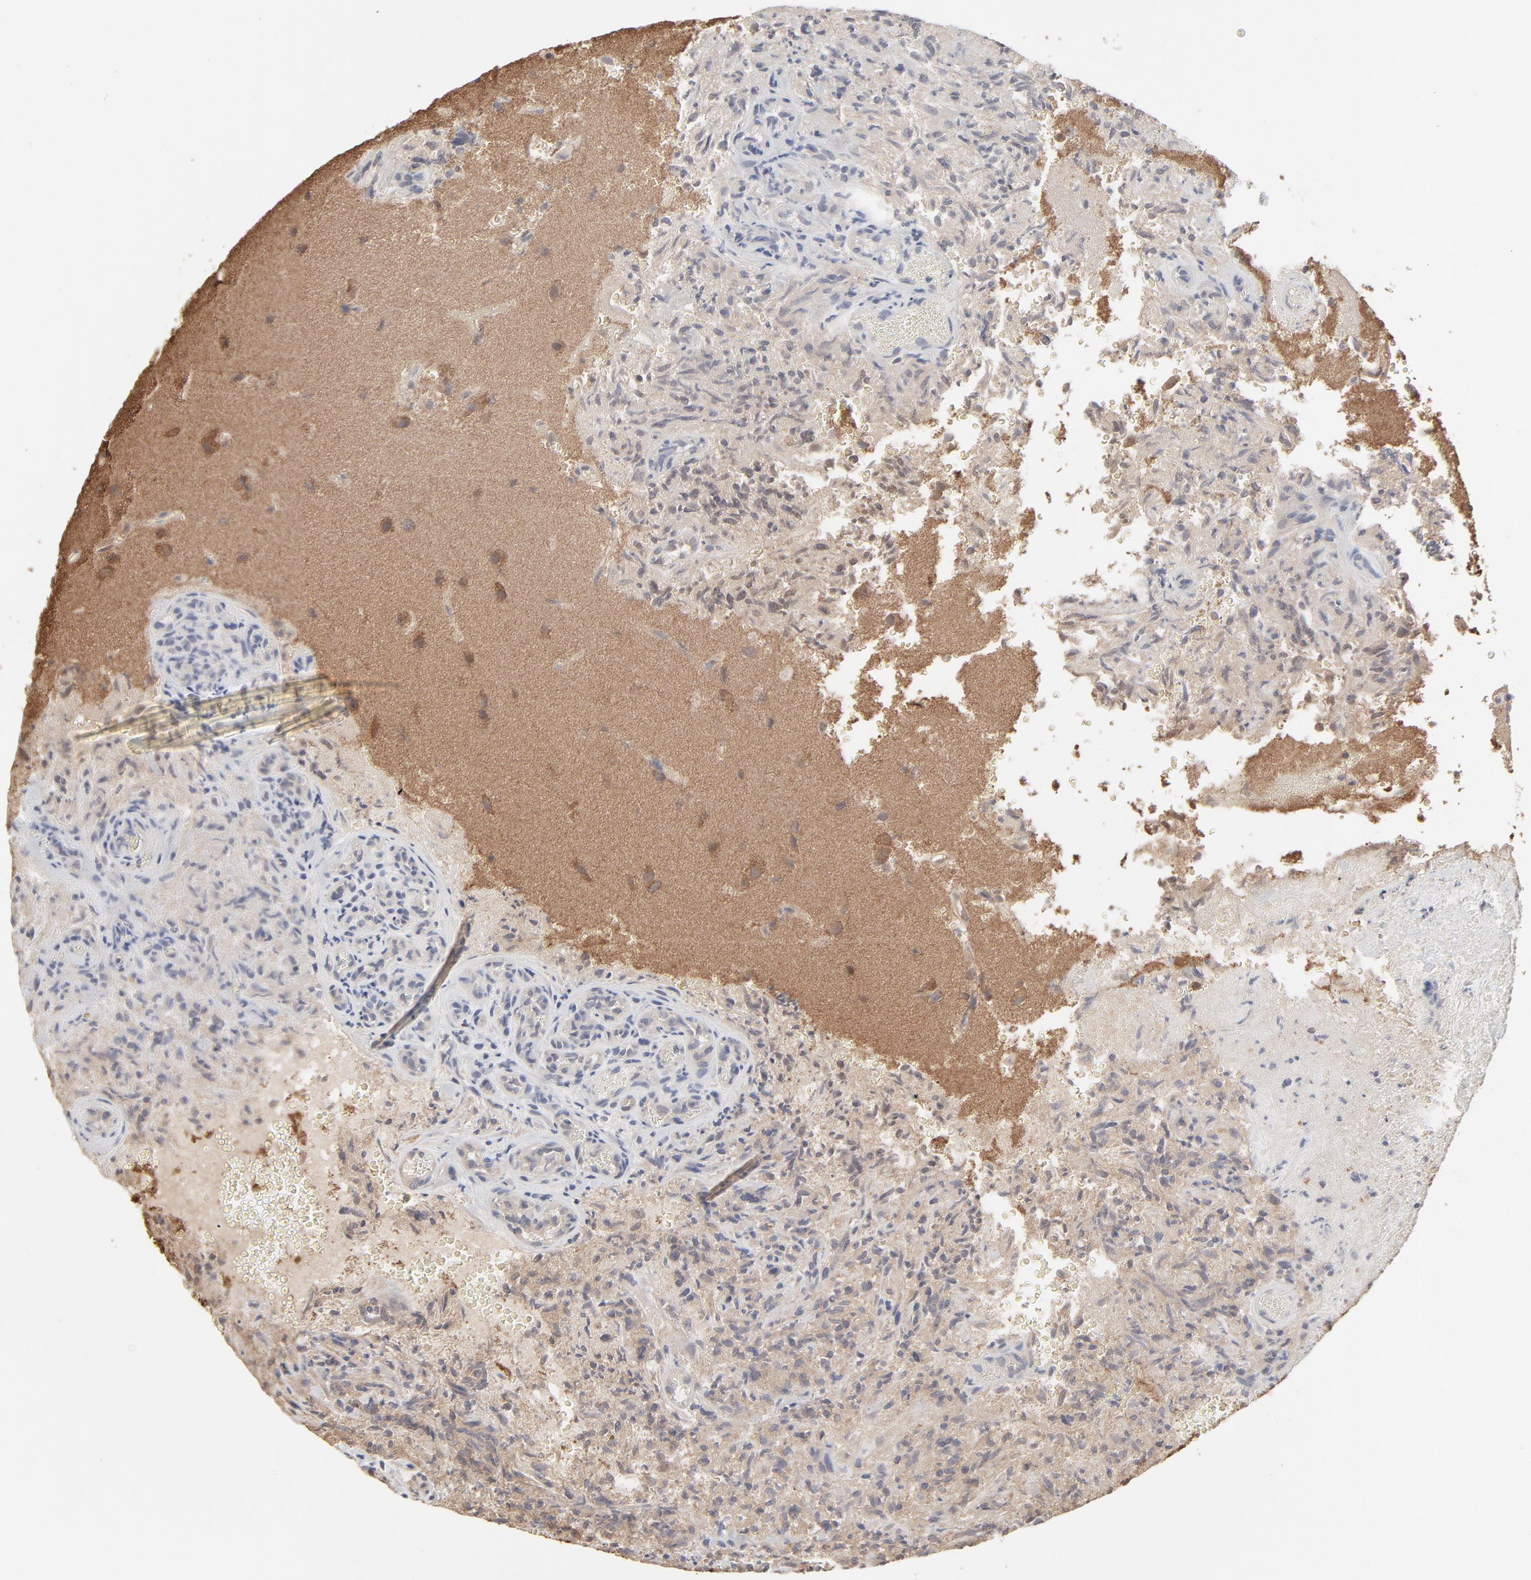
{"staining": {"intensity": "moderate", "quantity": ">75%", "location": "cytoplasmic/membranous"}, "tissue": "glioma", "cell_type": "Tumor cells", "image_type": "cancer", "snomed": [{"axis": "morphology", "description": "Normal tissue, NOS"}, {"axis": "morphology", "description": "Glioma, malignant, High grade"}, {"axis": "topography", "description": "Cerebral cortex"}], "caption": "High-power microscopy captured an immunohistochemistry micrograph of glioma, revealing moderate cytoplasmic/membranous staining in about >75% of tumor cells.", "gene": "PPP2CA", "patient": {"sex": "male", "age": 75}}